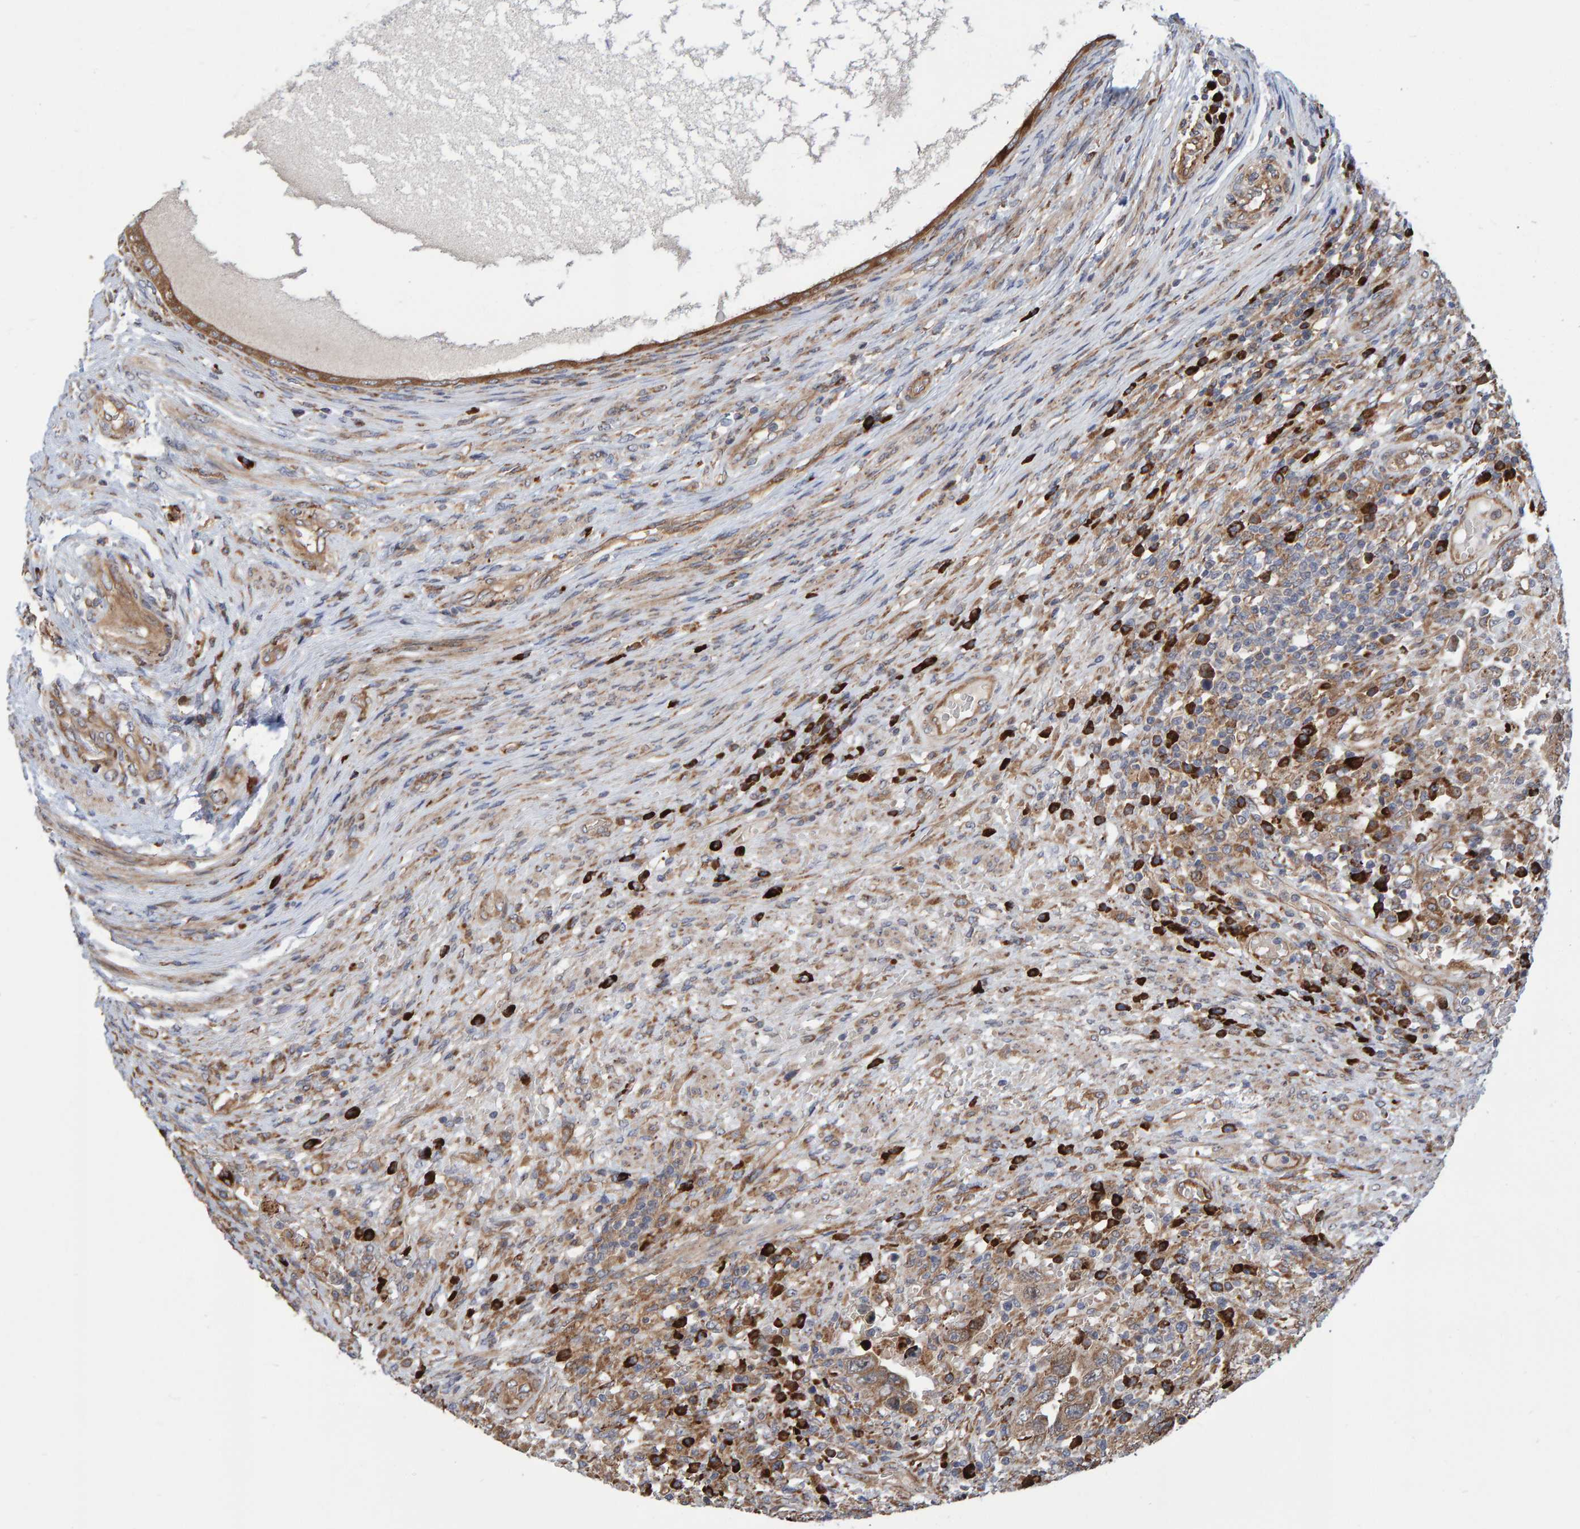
{"staining": {"intensity": "moderate", "quantity": "25%-75%", "location": "cytoplasmic/membranous"}, "tissue": "testis cancer", "cell_type": "Tumor cells", "image_type": "cancer", "snomed": [{"axis": "morphology", "description": "Carcinoma, Embryonal, NOS"}, {"axis": "topography", "description": "Testis"}], "caption": "Approximately 25%-75% of tumor cells in human testis embryonal carcinoma display moderate cytoplasmic/membranous protein positivity as visualized by brown immunohistochemical staining.", "gene": "KIAA0753", "patient": {"sex": "male", "age": 26}}